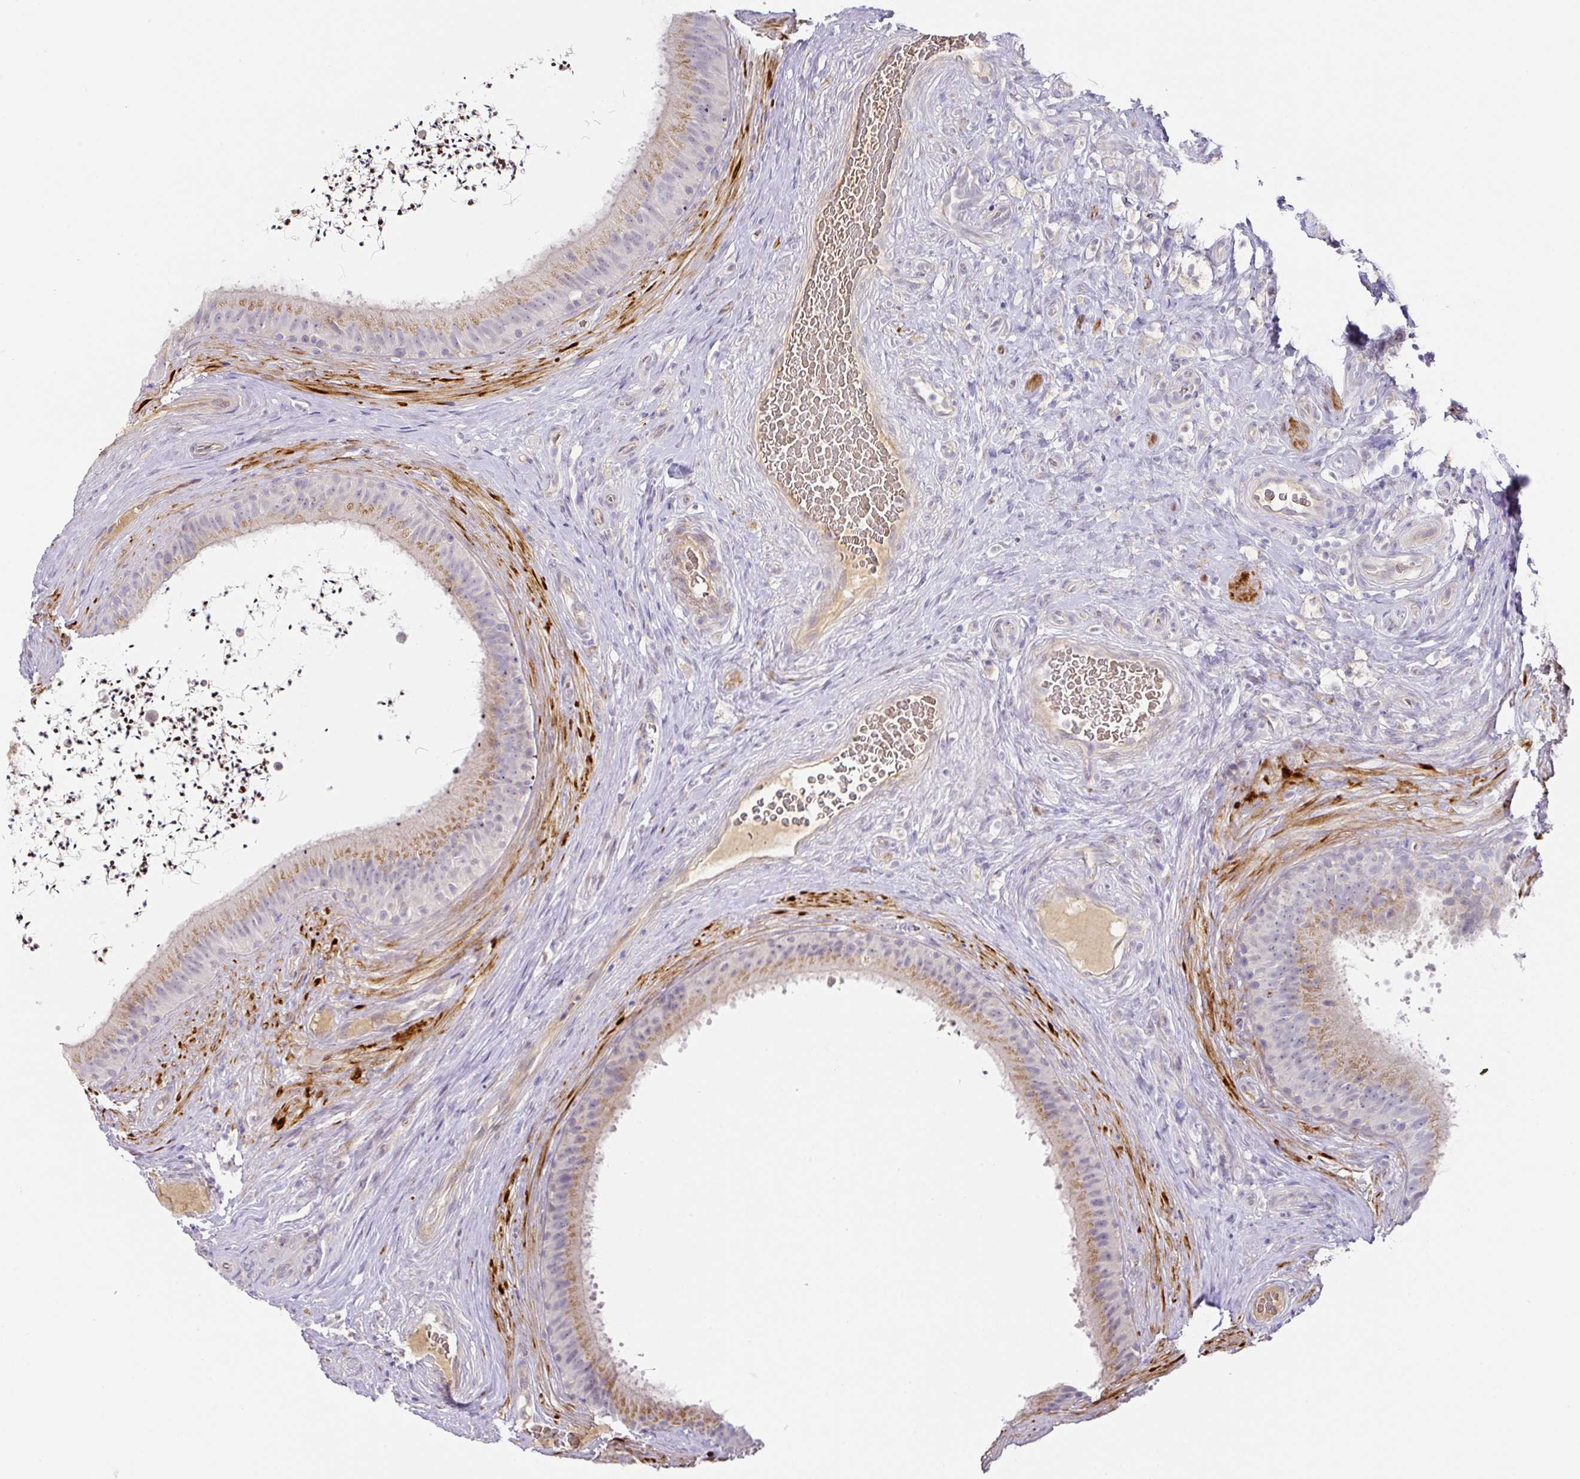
{"staining": {"intensity": "moderate", "quantity": "<25%", "location": "cytoplasmic/membranous"}, "tissue": "epididymis", "cell_type": "Glandular cells", "image_type": "normal", "snomed": [{"axis": "morphology", "description": "Normal tissue, NOS"}, {"axis": "topography", "description": "Testis"}, {"axis": "topography", "description": "Epididymis"}], "caption": "A photomicrograph showing moderate cytoplasmic/membranous expression in about <25% of glandular cells in normal epididymis, as visualized by brown immunohistochemical staining.", "gene": "TARM1", "patient": {"sex": "male", "age": 41}}